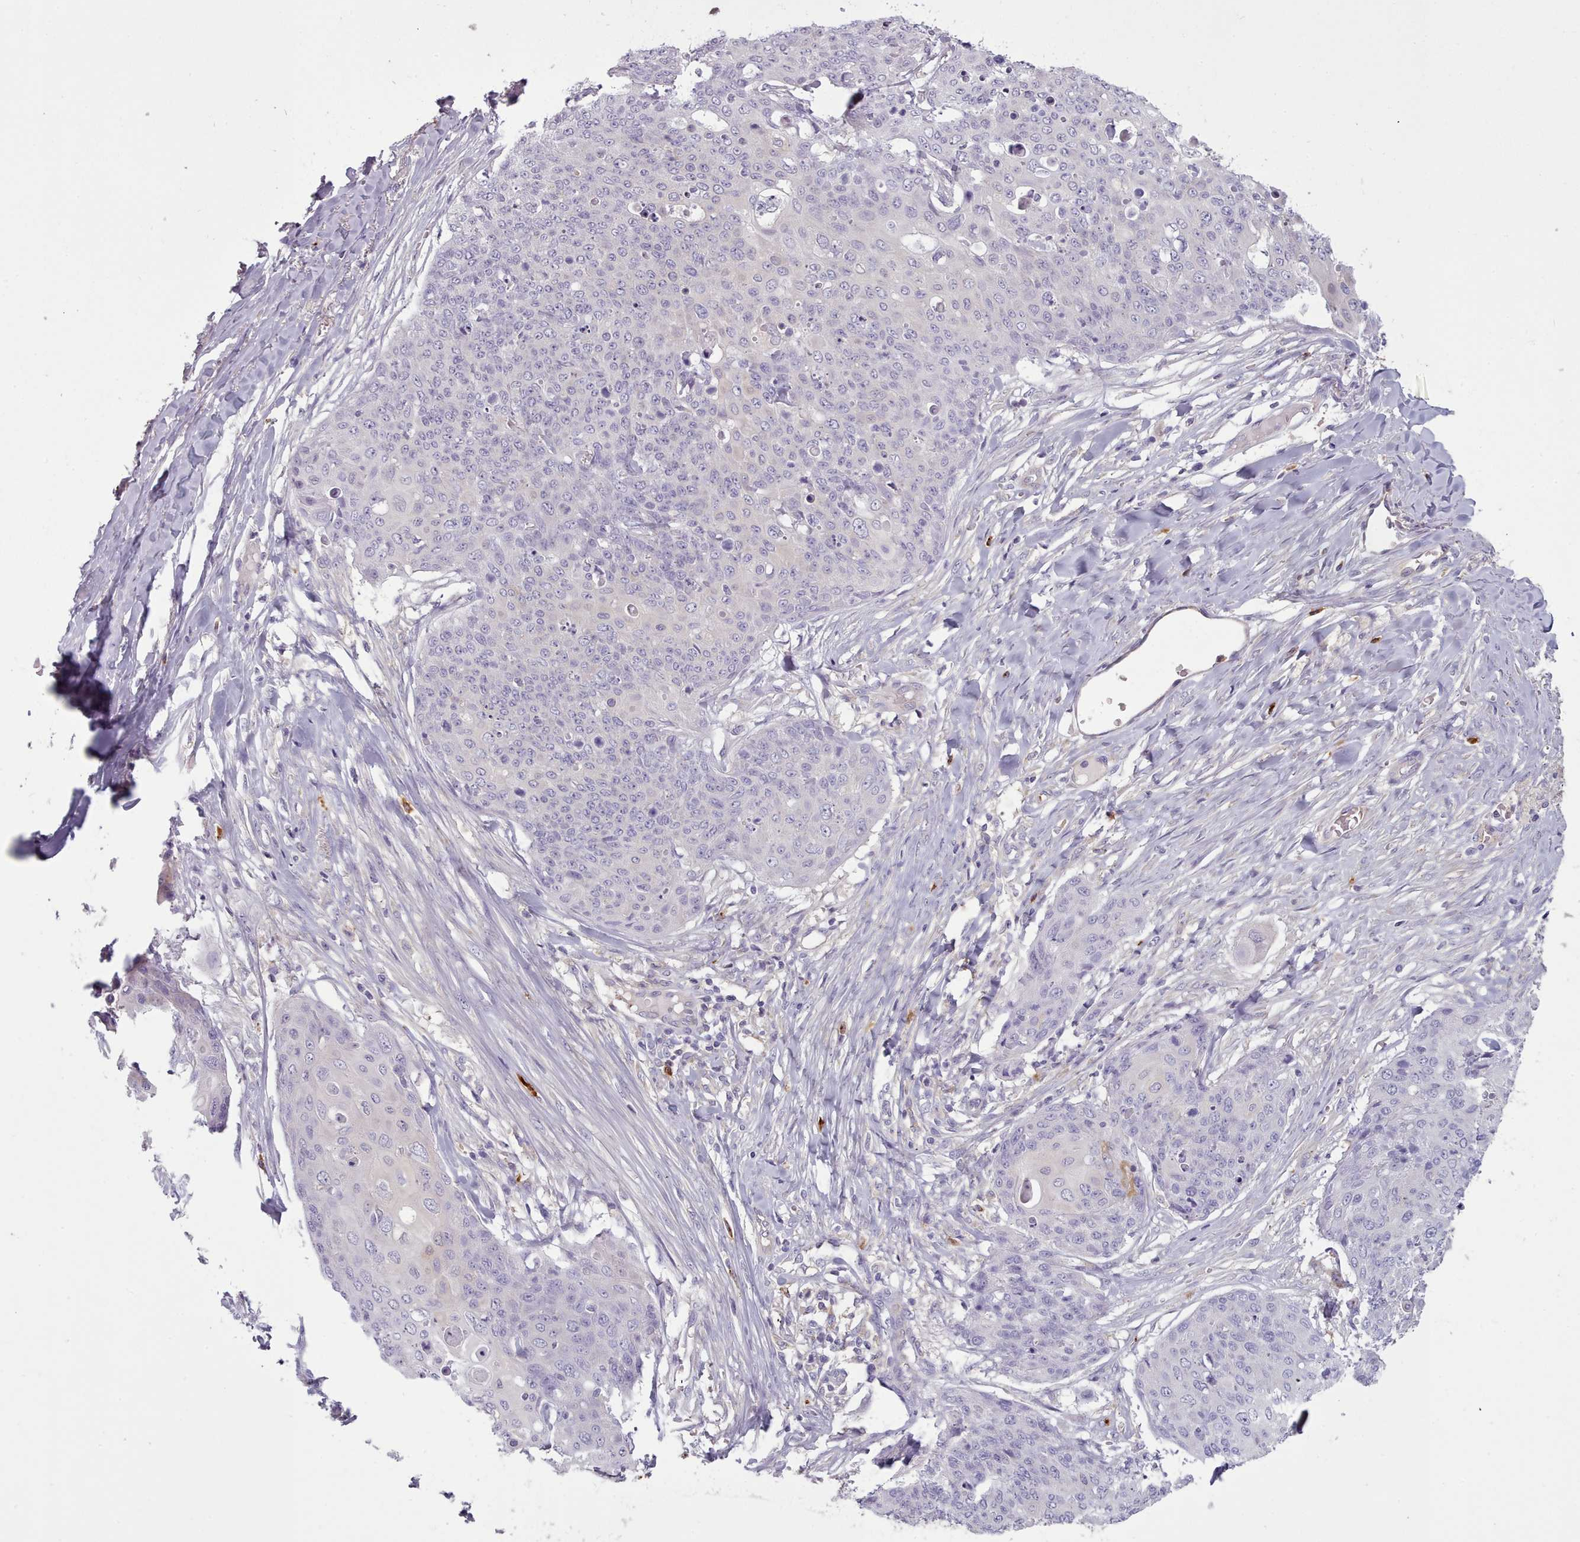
{"staining": {"intensity": "negative", "quantity": "none", "location": "none"}, "tissue": "skin cancer", "cell_type": "Tumor cells", "image_type": "cancer", "snomed": [{"axis": "morphology", "description": "Squamous cell carcinoma, NOS"}, {"axis": "topography", "description": "Skin"}, {"axis": "topography", "description": "Vulva"}], "caption": "The photomicrograph reveals no staining of tumor cells in skin cancer (squamous cell carcinoma).", "gene": "NDST2", "patient": {"sex": "female", "age": 85}}